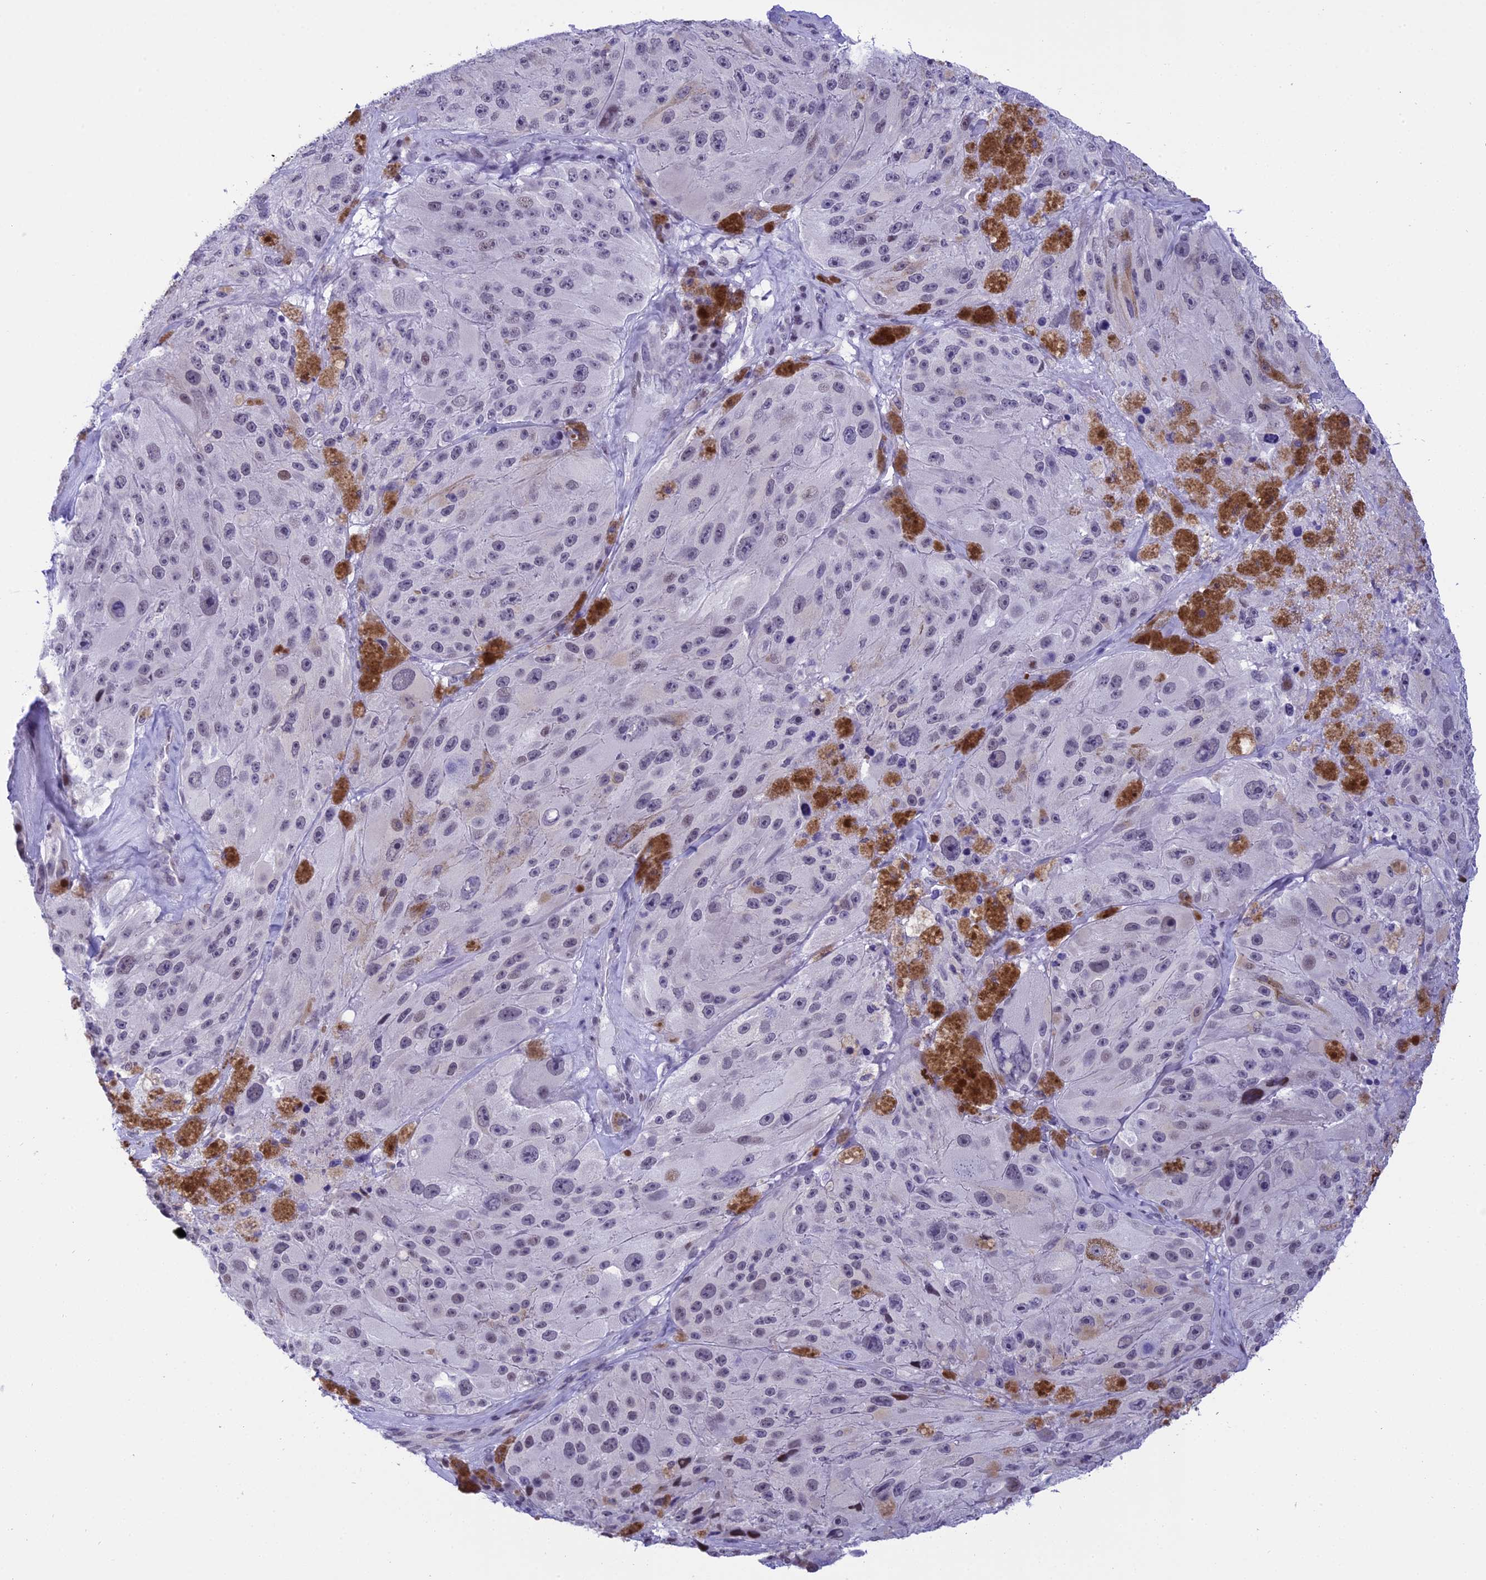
{"staining": {"intensity": "negative", "quantity": "none", "location": "none"}, "tissue": "melanoma", "cell_type": "Tumor cells", "image_type": "cancer", "snomed": [{"axis": "morphology", "description": "Malignant melanoma, Metastatic site"}, {"axis": "topography", "description": "Lymph node"}], "caption": "A high-resolution histopathology image shows immunohistochemistry staining of malignant melanoma (metastatic site), which exhibits no significant positivity in tumor cells.", "gene": "SPIRE2", "patient": {"sex": "male", "age": 62}}